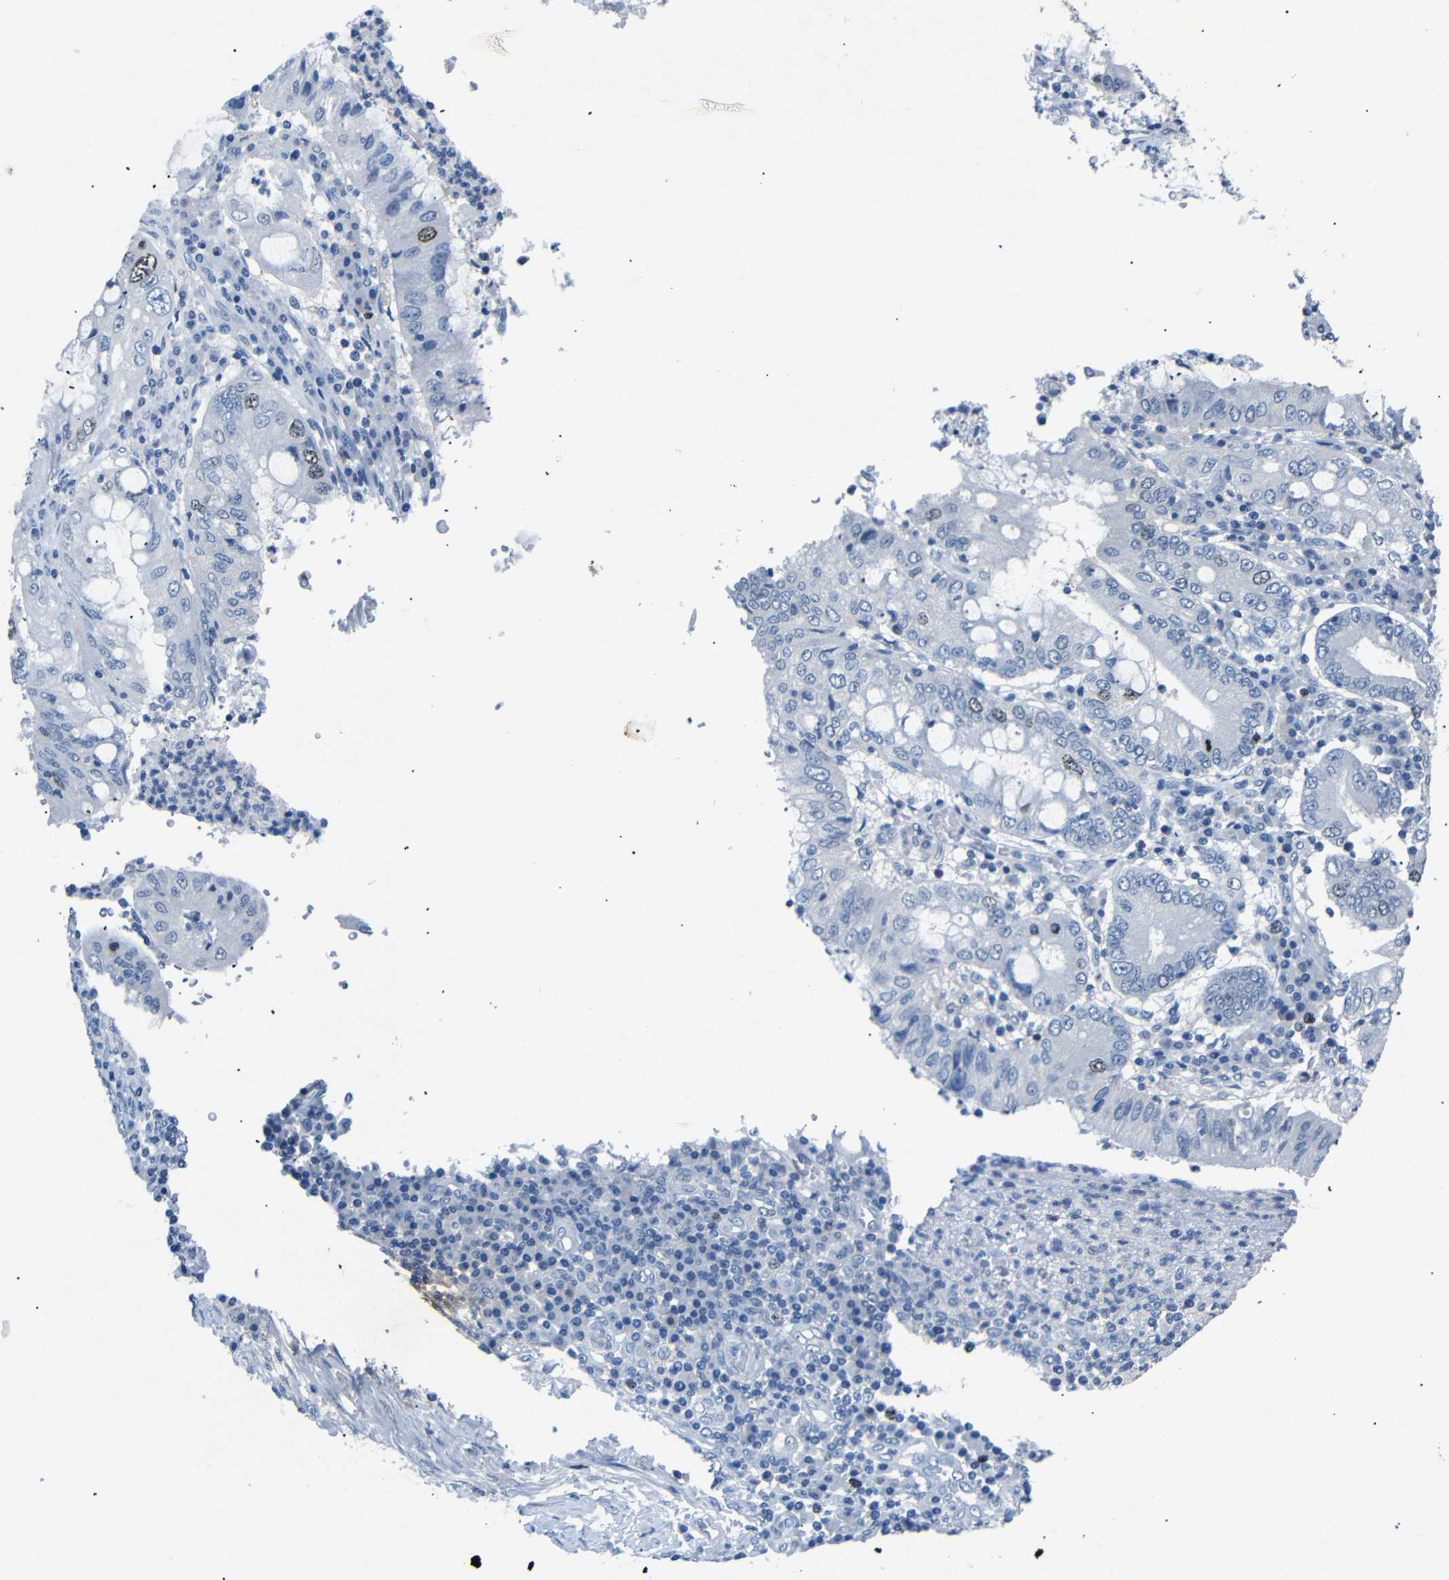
{"staining": {"intensity": "moderate", "quantity": "<25%", "location": "nuclear"}, "tissue": "stomach cancer", "cell_type": "Tumor cells", "image_type": "cancer", "snomed": [{"axis": "morphology", "description": "Normal tissue, NOS"}, {"axis": "morphology", "description": "Adenocarcinoma, NOS"}, {"axis": "topography", "description": "Esophagus"}, {"axis": "topography", "description": "Stomach, upper"}, {"axis": "topography", "description": "Peripheral nerve tissue"}], "caption": "The immunohistochemical stain labels moderate nuclear expression in tumor cells of stomach cancer tissue.", "gene": "INCENP", "patient": {"sex": "male", "age": 62}}